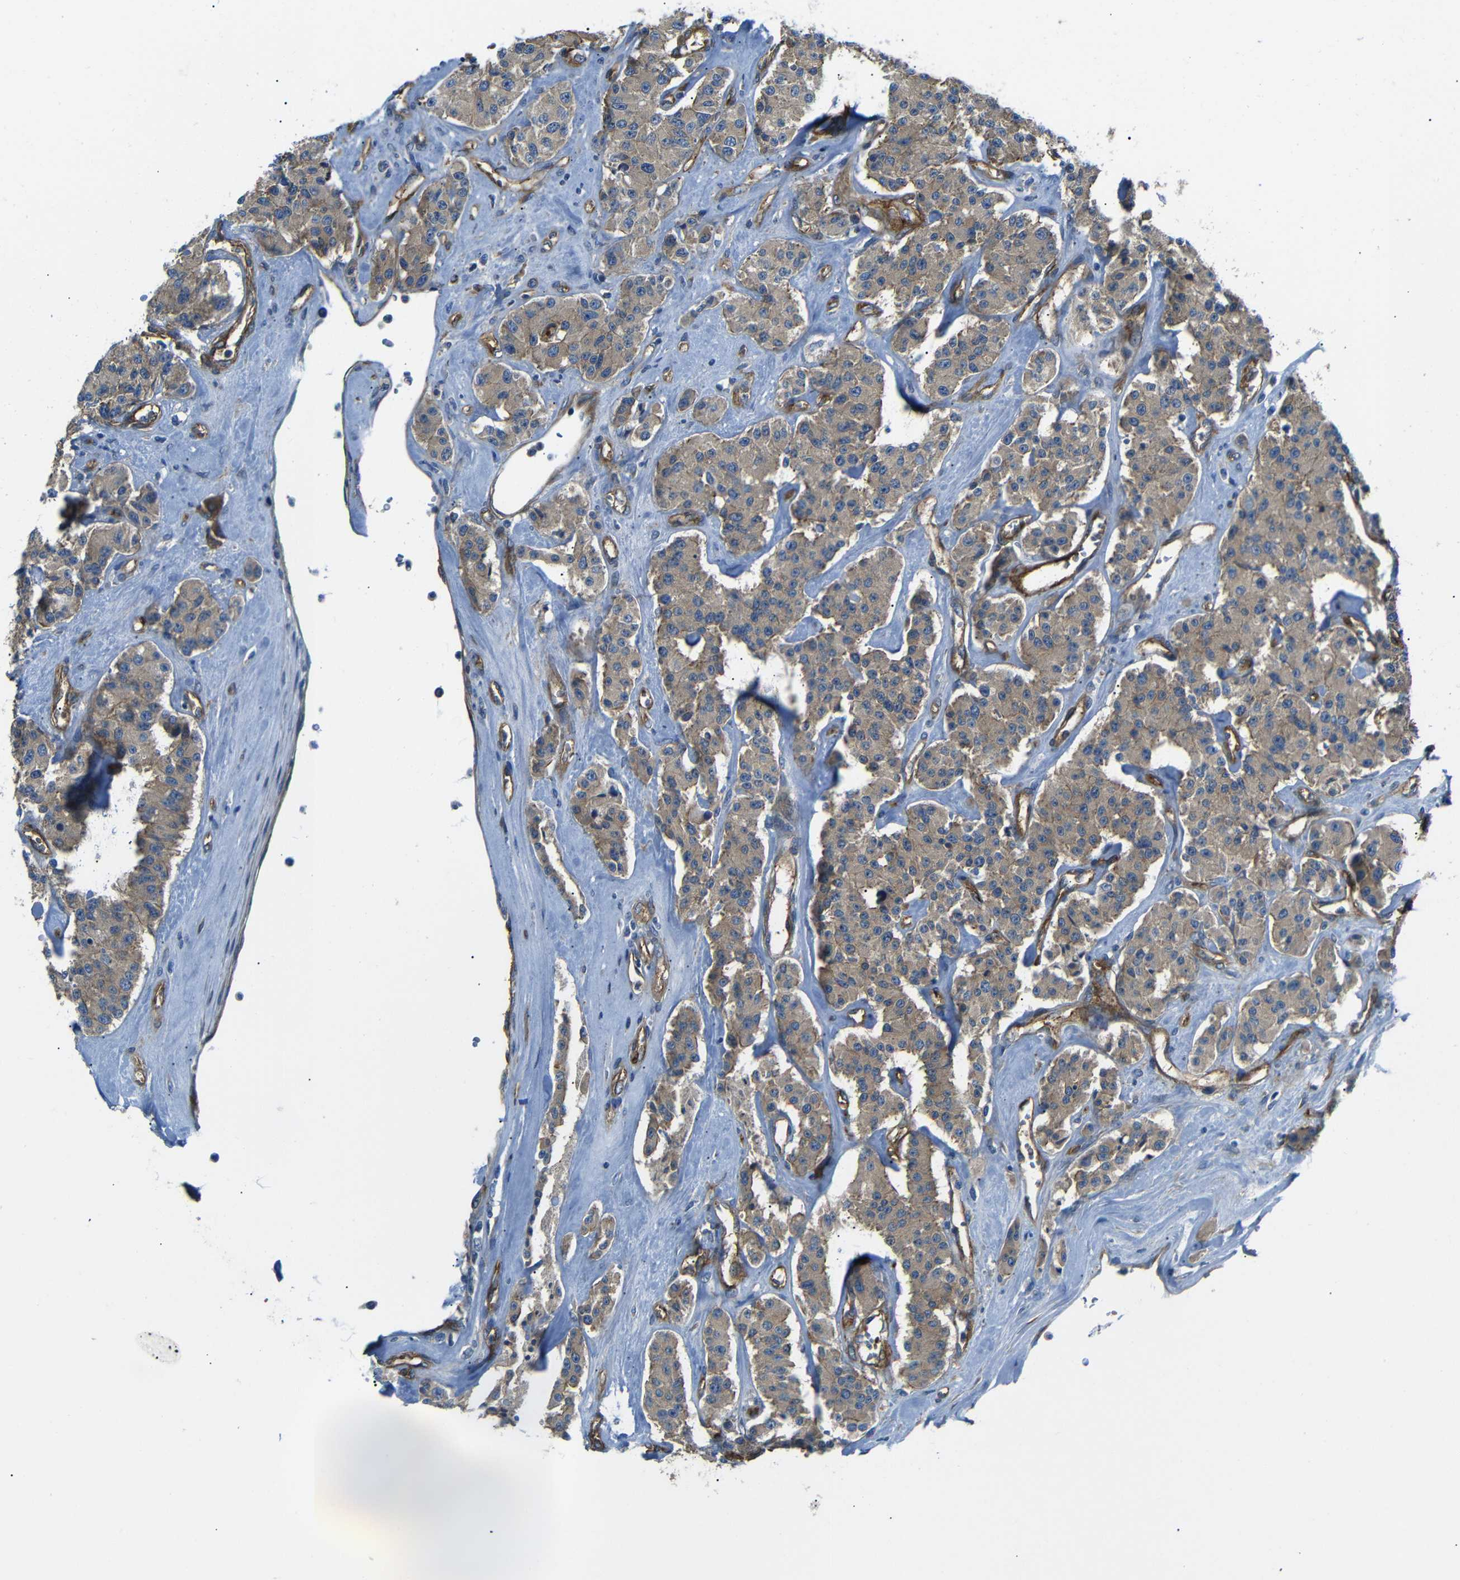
{"staining": {"intensity": "moderate", "quantity": ">75%", "location": "cytoplasmic/membranous"}, "tissue": "carcinoid", "cell_type": "Tumor cells", "image_type": "cancer", "snomed": [{"axis": "morphology", "description": "Carcinoid, malignant, NOS"}, {"axis": "topography", "description": "Pancreas"}], "caption": "This micrograph exhibits immunohistochemistry (IHC) staining of human carcinoid, with medium moderate cytoplasmic/membranous expression in approximately >75% of tumor cells.", "gene": "MYO1B", "patient": {"sex": "male", "age": 41}}